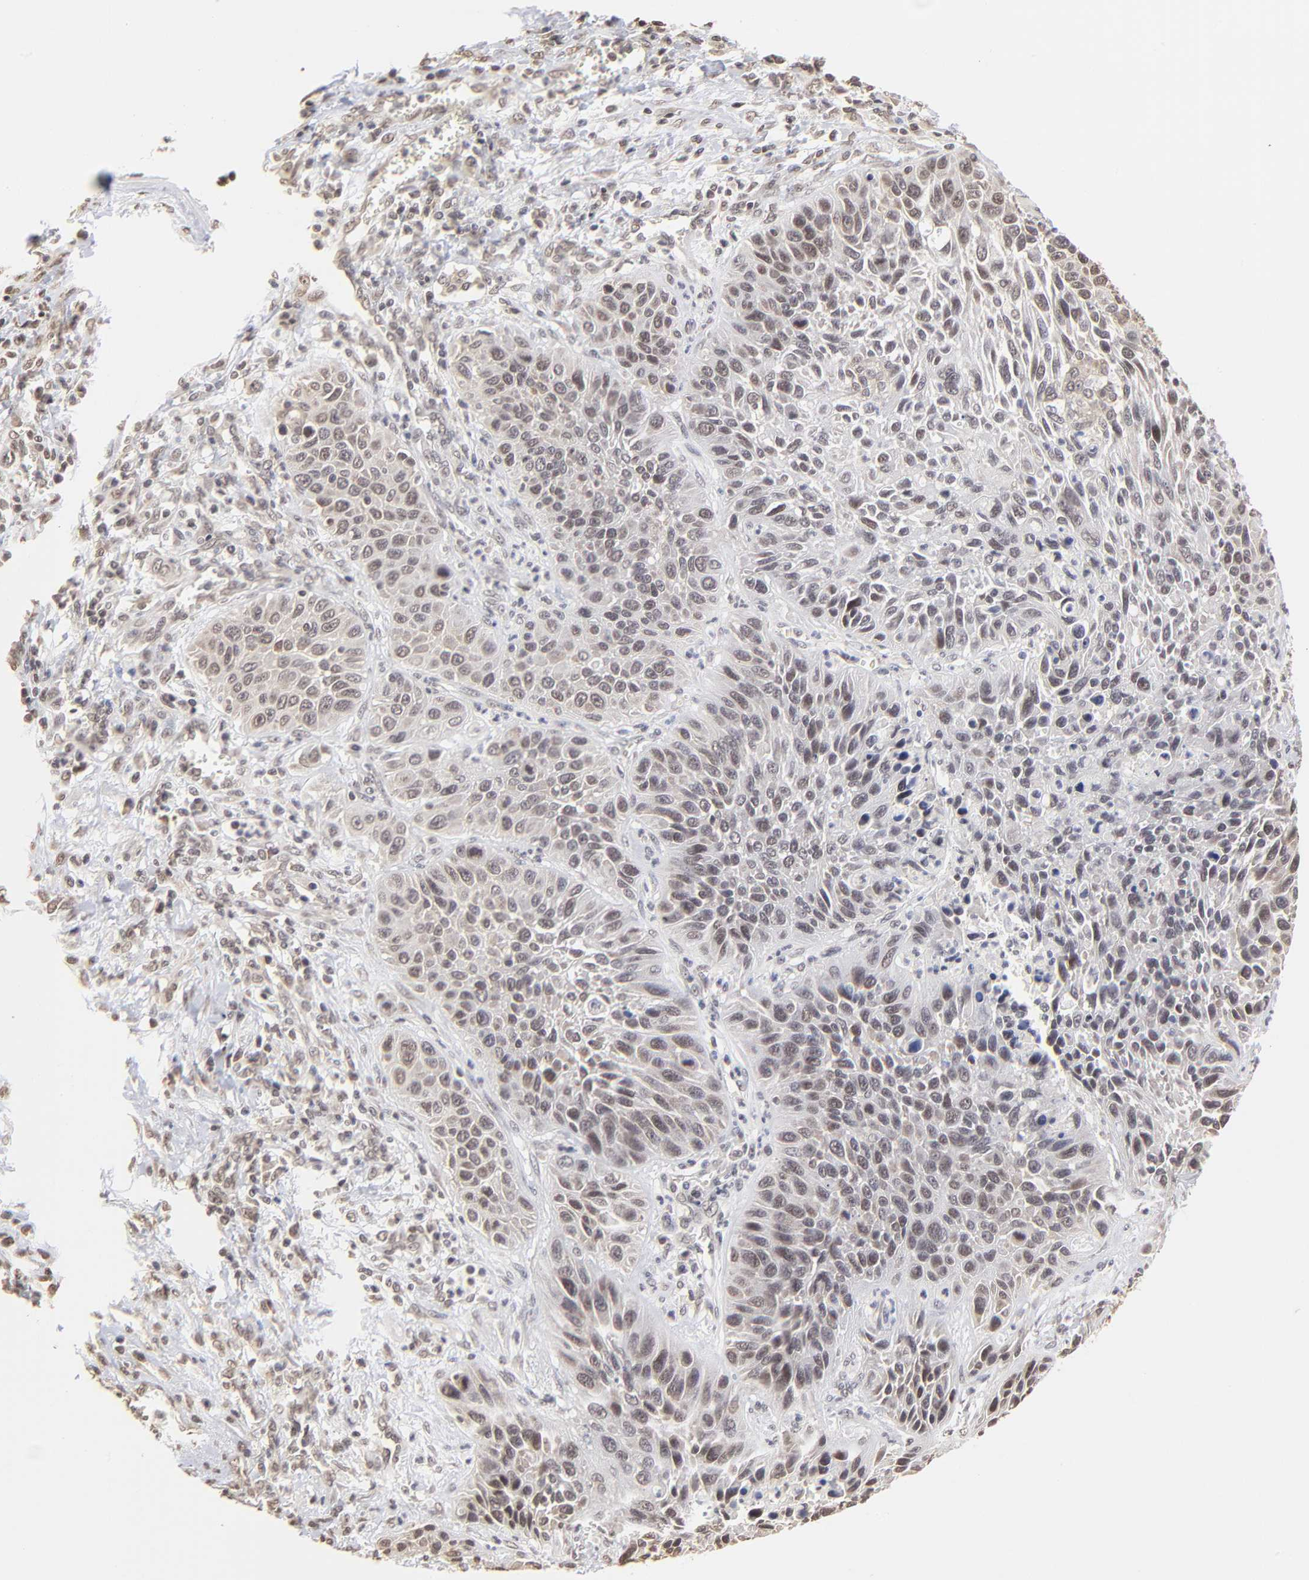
{"staining": {"intensity": "weak", "quantity": "25%-75%", "location": "nuclear"}, "tissue": "lung cancer", "cell_type": "Tumor cells", "image_type": "cancer", "snomed": [{"axis": "morphology", "description": "Squamous cell carcinoma, NOS"}, {"axis": "topography", "description": "Lung"}], "caption": "A micrograph showing weak nuclear expression in approximately 25%-75% of tumor cells in squamous cell carcinoma (lung), as visualized by brown immunohistochemical staining.", "gene": "BRPF1", "patient": {"sex": "female", "age": 76}}